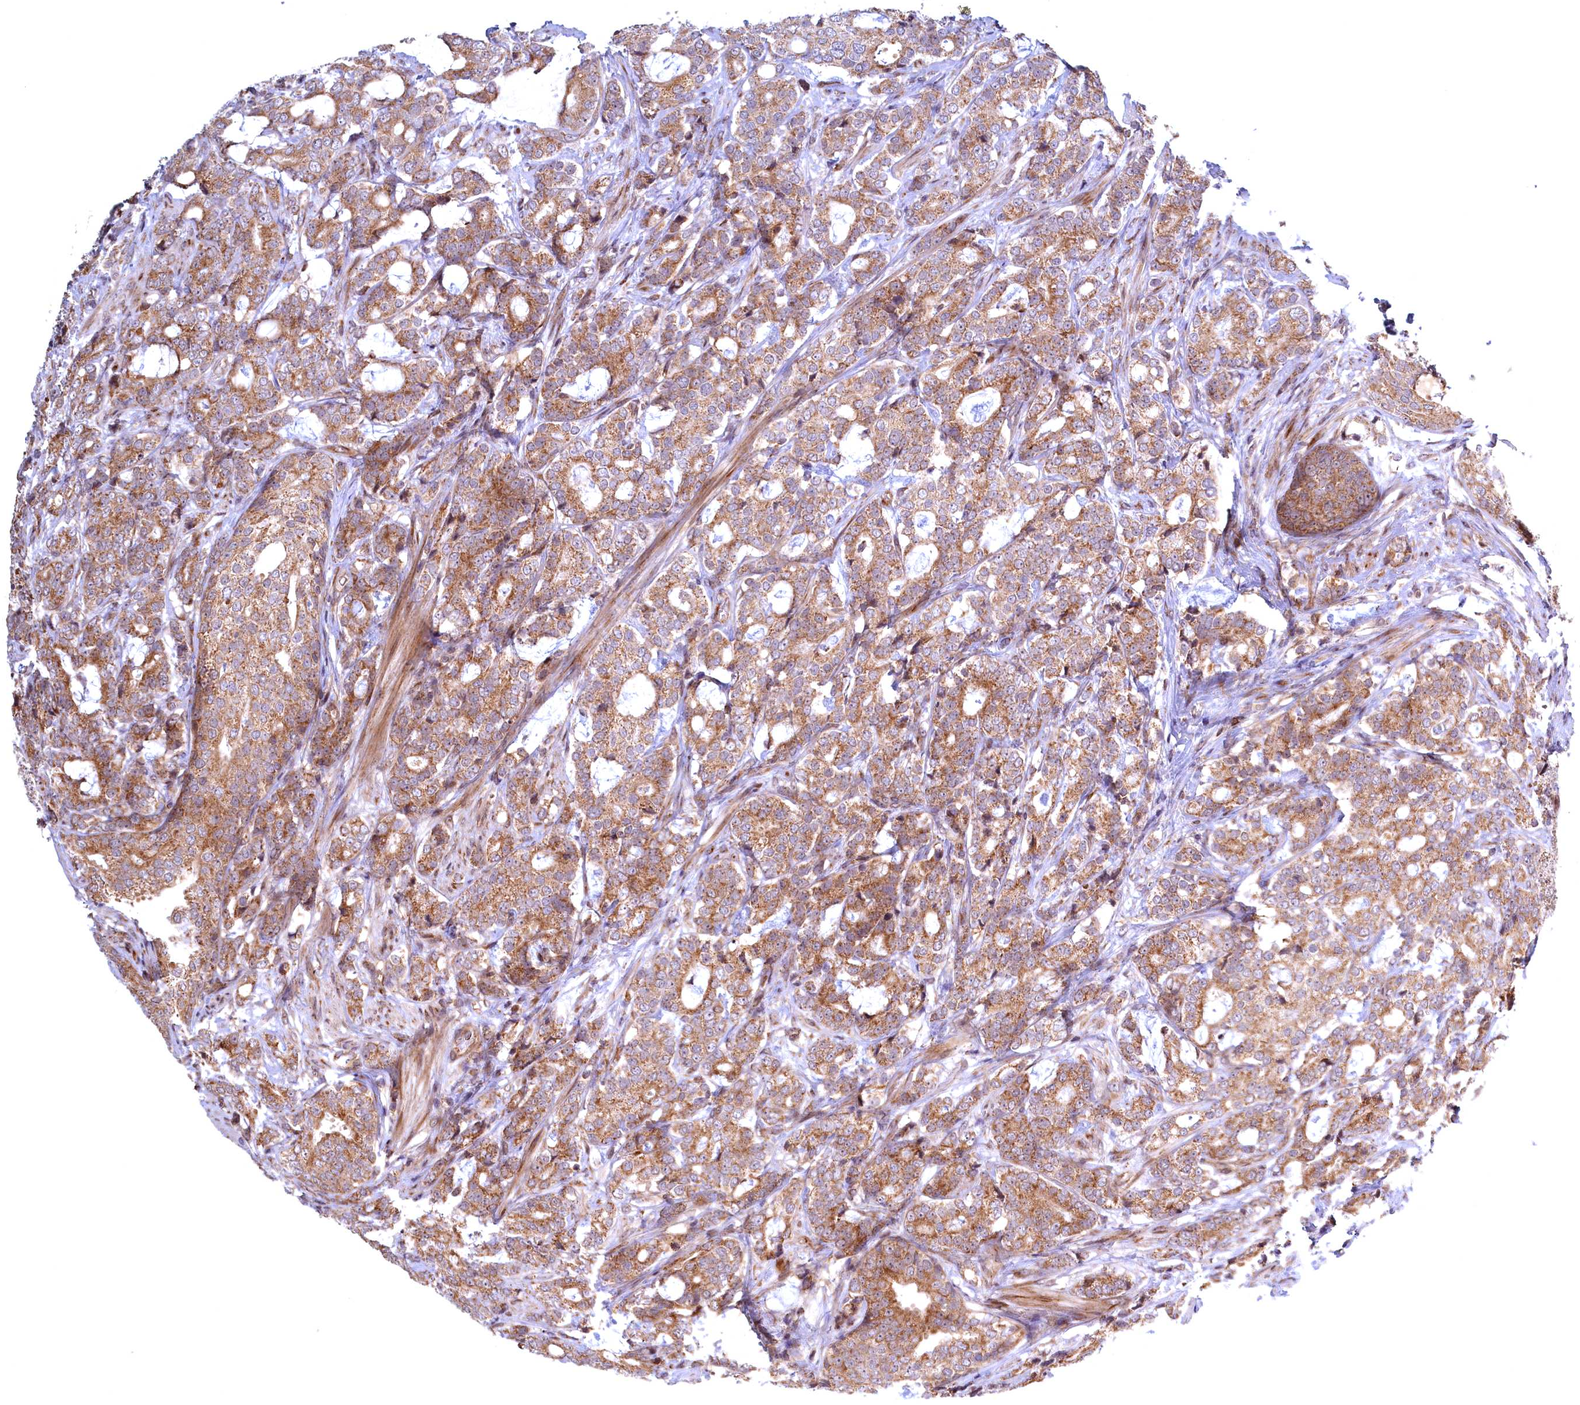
{"staining": {"intensity": "moderate", "quantity": ">75%", "location": "cytoplasmic/membranous"}, "tissue": "prostate cancer", "cell_type": "Tumor cells", "image_type": "cancer", "snomed": [{"axis": "morphology", "description": "Adenocarcinoma, High grade"}, {"axis": "topography", "description": "Prostate"}], "caption": "Adenocarcinoma (high-grade) (prostate) stained with a brown dye exhibits moderate cytoplasmic/membranous positive staining in approximately >75% of tumor cells.", "gene": "PLA2G10", "patient": {"sex": "male", "age": 67}}